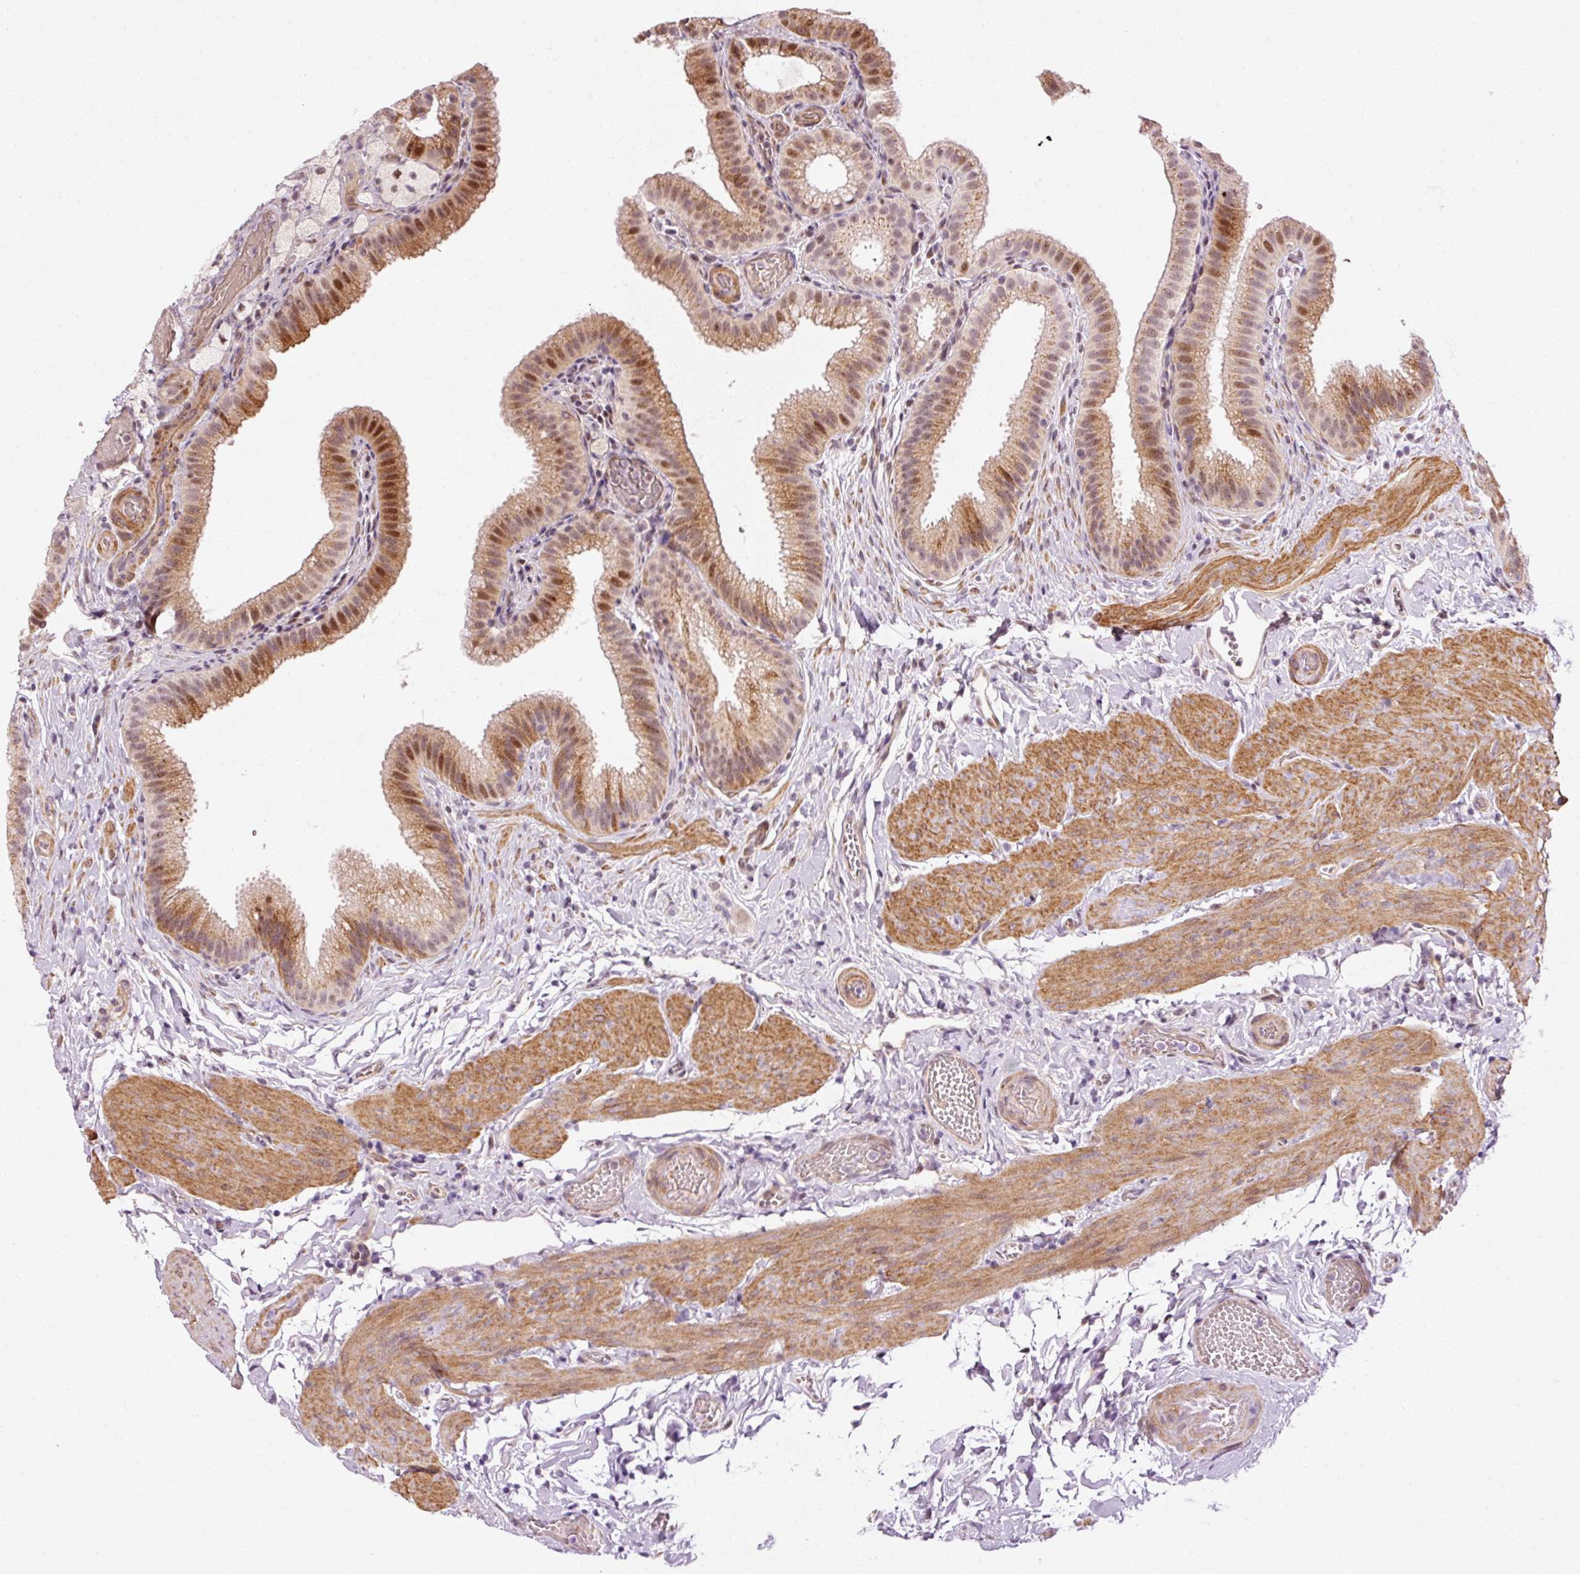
{"staining": {"intensity": "moderate", "quantity": ">75%", "location": "cytoplasmic/membranous,nuclear"}, "tissue": "gallbladder", "cell_type": "Glandular cells", "image_type": "normal", "snomed": [{"axis": "morphology", "description": "Normal tissue, NOS"}, {"axis": "topography", "description": "Gallbladder"}], "caption": "The histopathology image demonstrates immunohistochemical staining of normal gallbladder. There is moderate cytoplasmic/membranous,nuclear positivity is identified in approximately >75% of glandular cells. The staining was performed using DAB to visualize the protein expression in brown, while the nuclei were stained in blue with hematoxylin (Magnification: 20x).", "gene": "ANKRD20A1", "patient": {"sex": "female", "age": 63}}